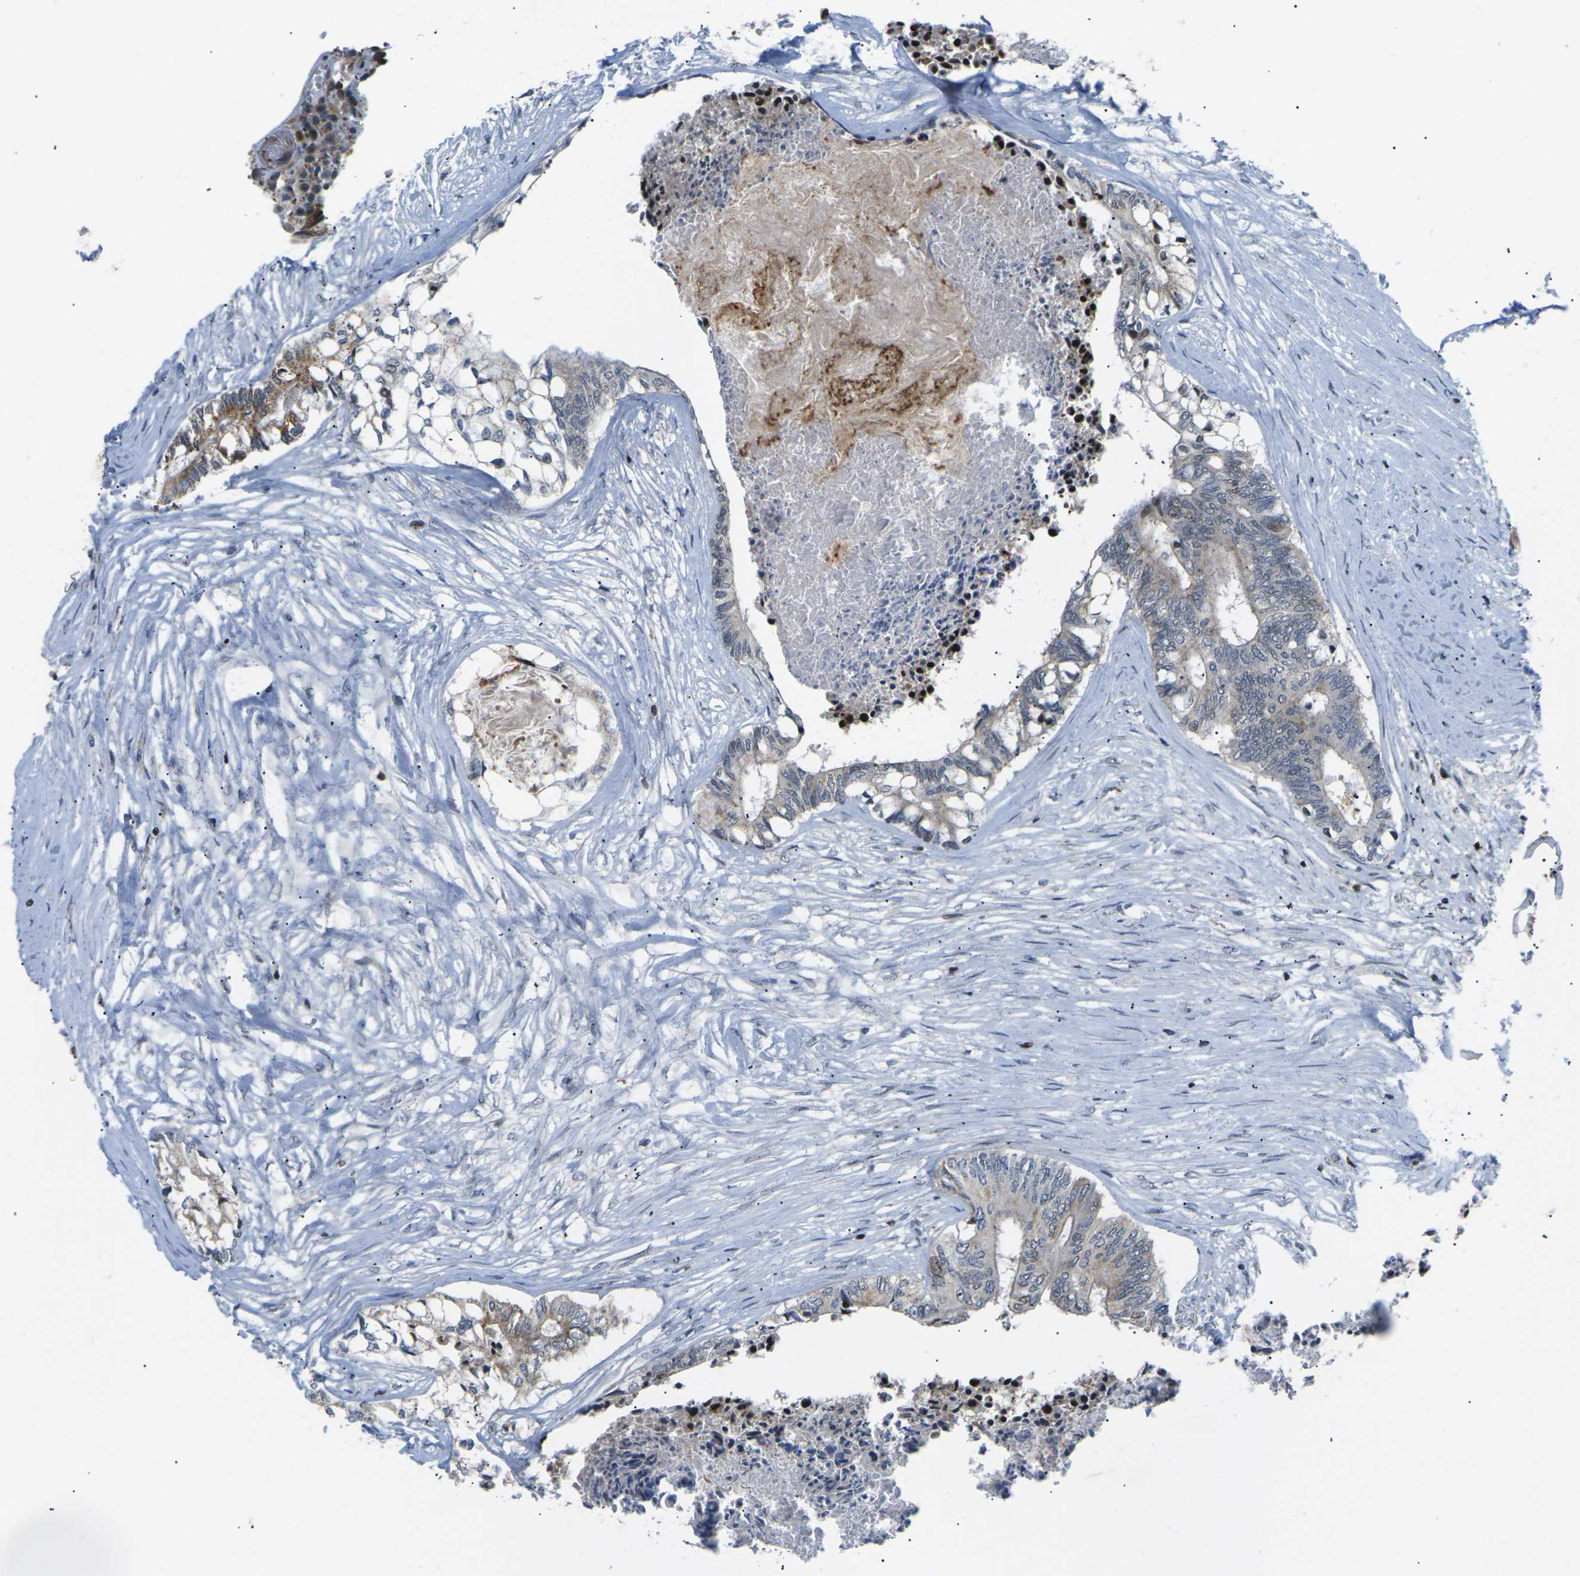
{"staining": {"intensity": "moderate", "quantity": "<25%", "location": "cytoplasmic/membranous"}, "tissue": "colorectal cancer", "cell_type": "Tumor cells", "image_type": "cancer", "snomed": [{"axis": "morphology", "description": "Adenocarcinoma, NOS"}, {"axis": "topography", "description": "Rectum"}], "caption": "The image reveals a brown stain indicating the presence of a protein in the cytoplasmic/membranous of tumor cells in adenocarcinoma (colorectal).", "gene": "RPS6KA3", "patient": {"sex": "male", "age": 63}}